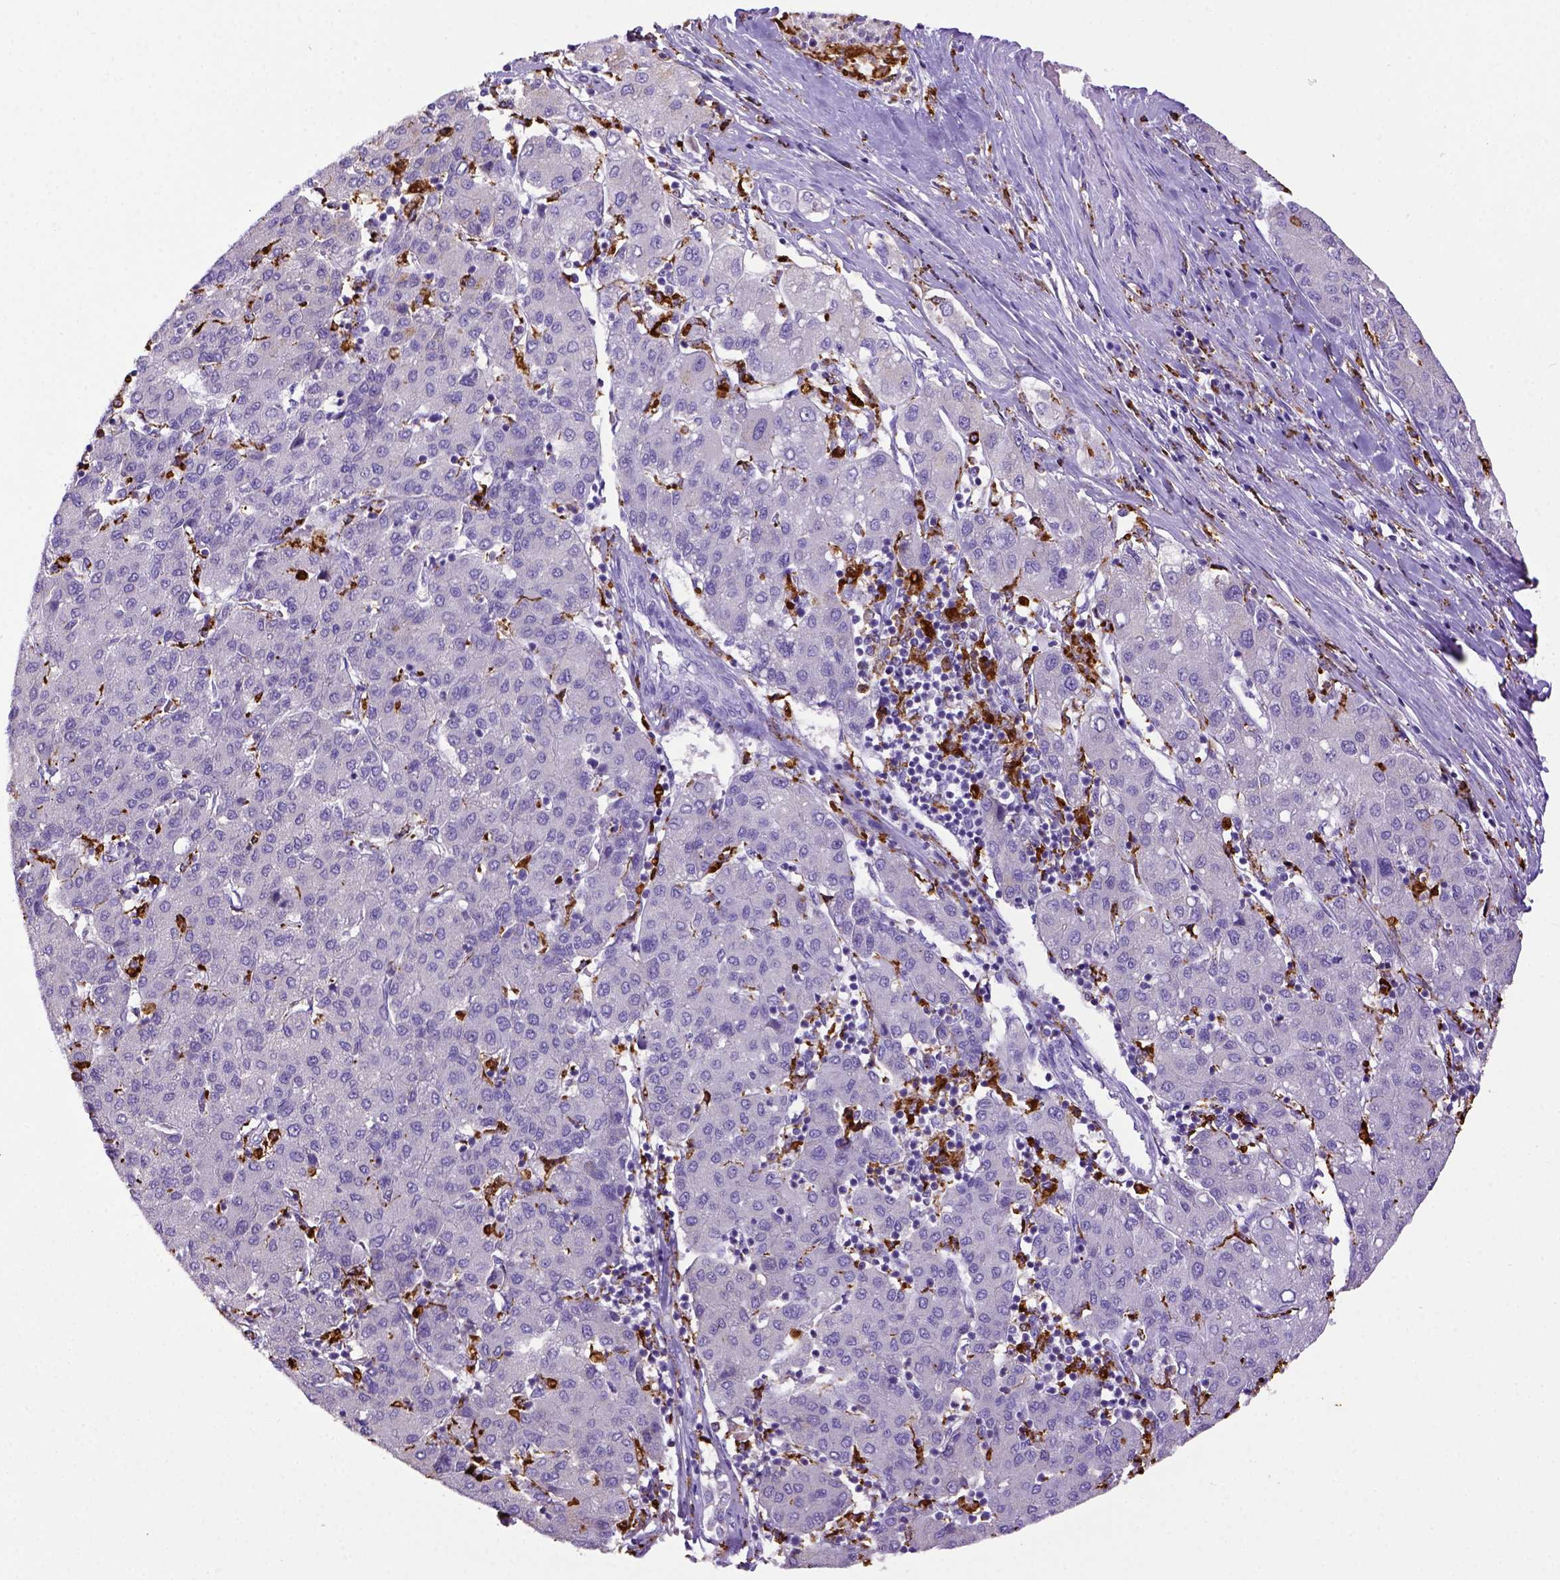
{"staining": {"intensity": "negative", "quantity": "none", "location": "none"}, "tissue": "liver cancer", "cell_type": "Tumor cells", "image_type": "cancer", "snomed": [{"axis": "morphology", "description": "Carcinoma, Hepatocellular, NOS"}, {"axis": "topography", "description": "Liver"}], "caption": "This photomicrograph is of liver hepatocellular carcinoma stained with immunohistochemistry to label a protein in brown with the nuclei are counter-stained blue. There is no expression in tumor cells.", "gene": "CD68", "patient": {"sex": "male", "age": 65}}